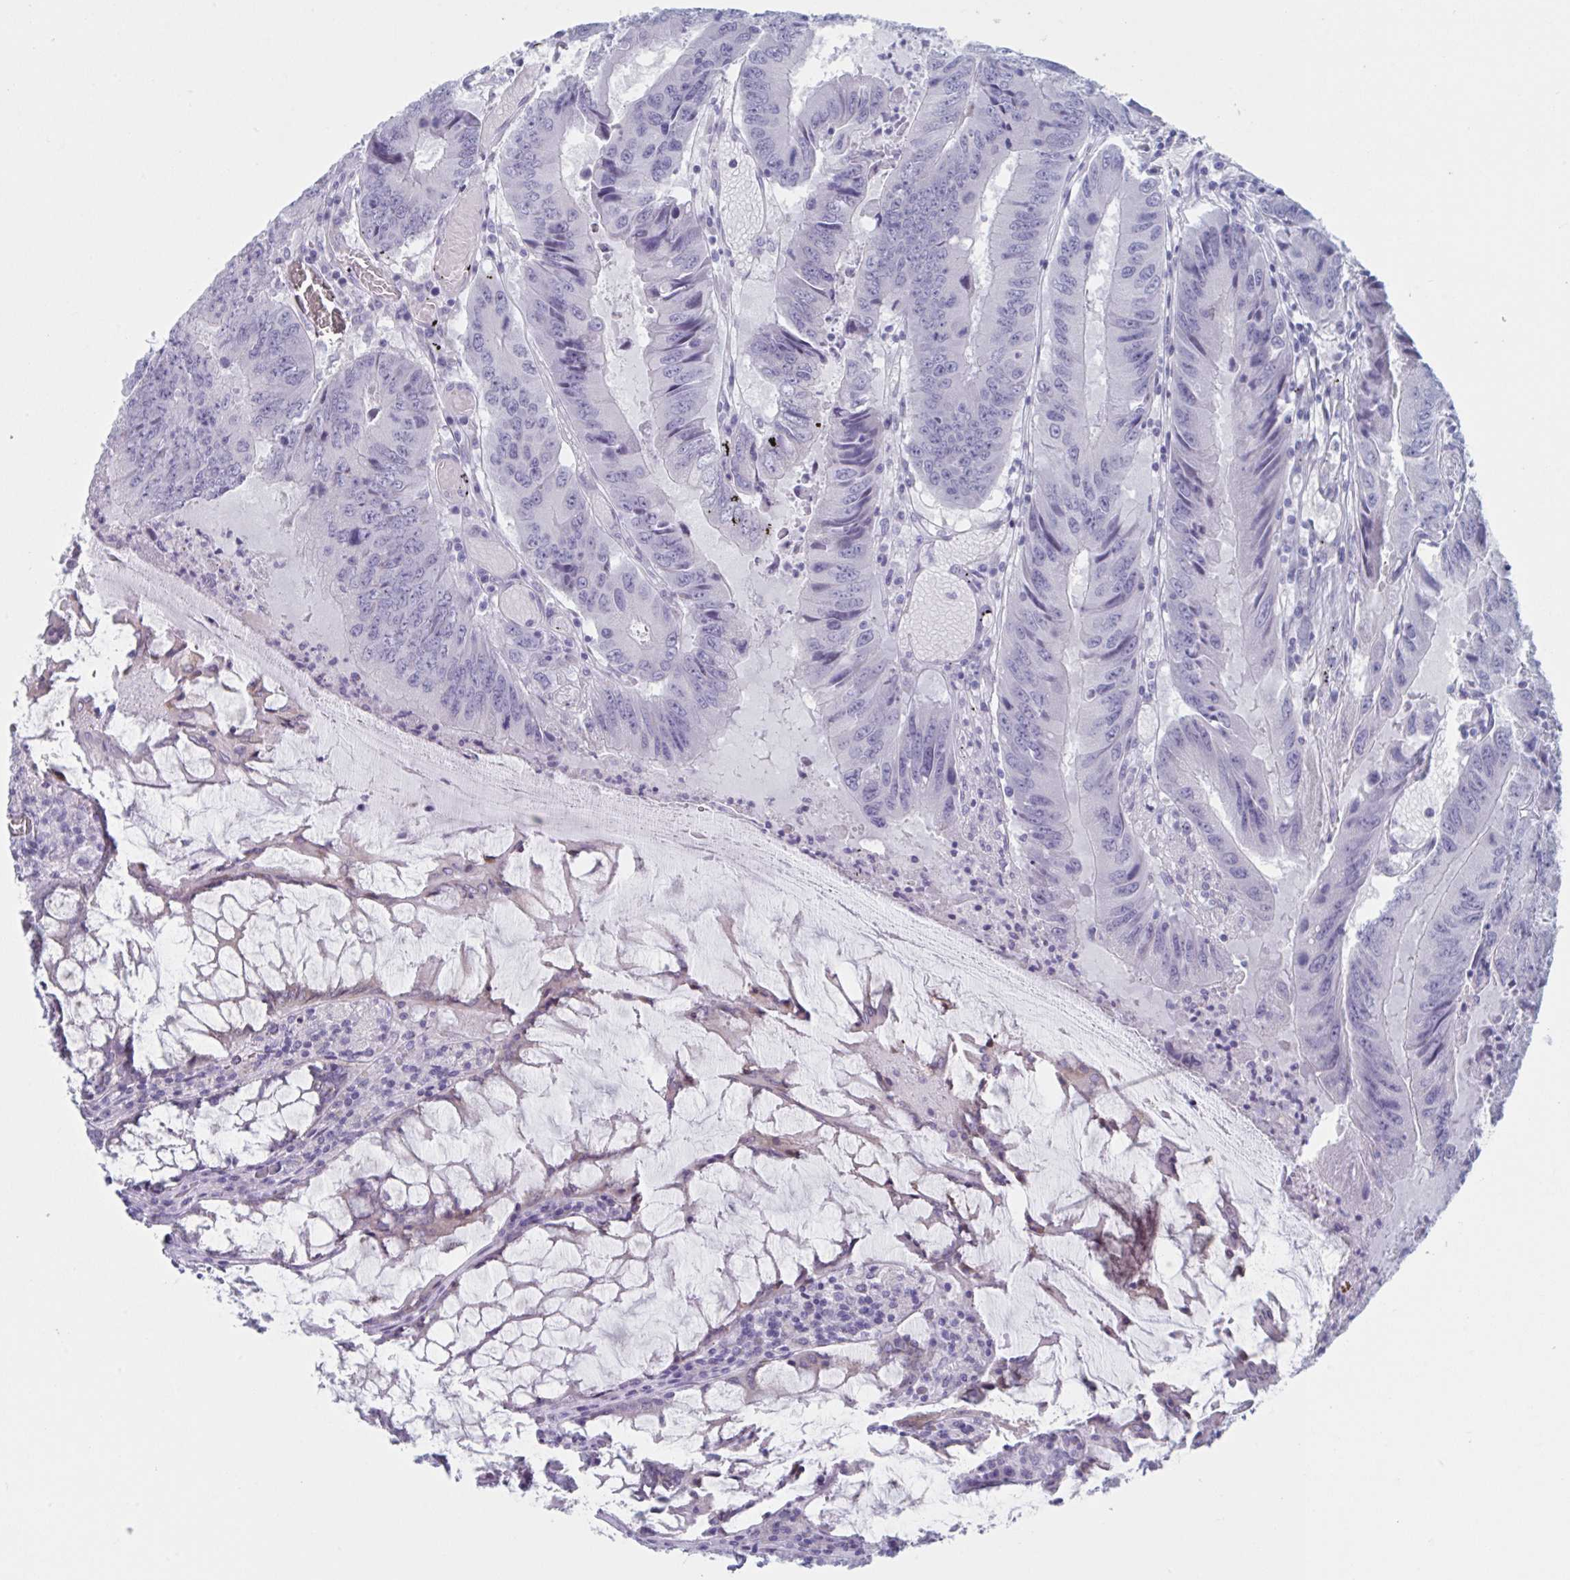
{"staining": {"intensity": "negative", "quantity": "none", "location": "none"}, "tissue": "colorectal cancer", "cell_type": "Tumor cells", "image_type": "cancer", "snomed": [{"axis": "morphology", "description": "Adenocarcinoma, NOS"}, {"axis": "topography", "description": "Colon"}], "caption": "This is a image of IHC staining of colorectal adenocarcinoma, which shows no expression in tumor cells.", "gene": "HSD11B2", "patient": {"sex": "male", "age": 53}}